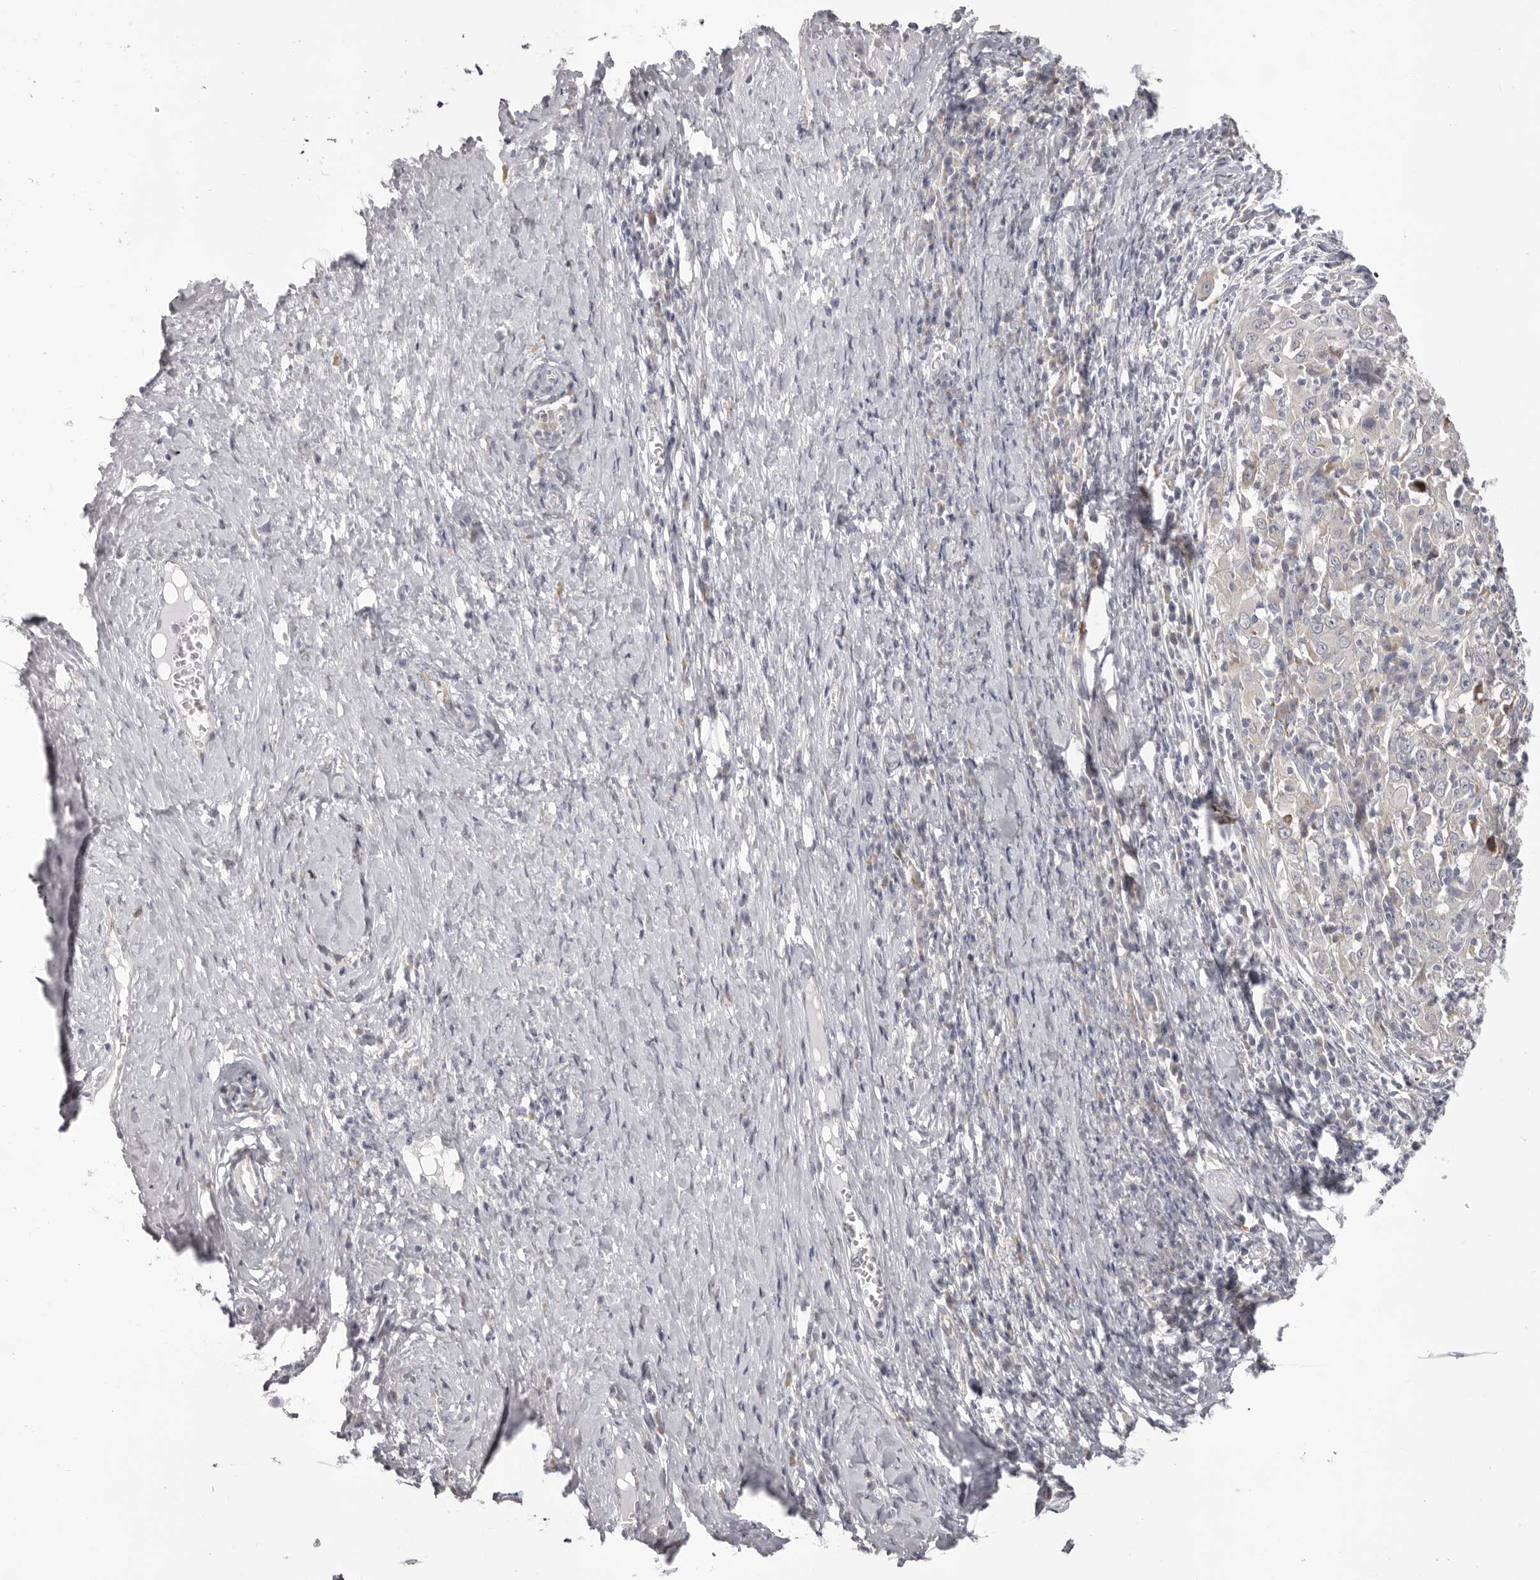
{"staining": {"intensity": "negative", "quantity": "none", "location": "none"}, "tissue": "cervical cancer", "cell_type": "Tumor cells", "image_type": "cancer", "snomed": [{"axis": "morphology", "description": "Squamous cell carcinoma, NOS"}, {"axis": "topography", "description": "Cervix"}], "caption": "This histopathology image is of cervical cancer (squamous cell carcinoma) stained with IHC to label a protein in brown with the nuclei are counter-stained blue. There is no staining in tumor cells.", "gene": "OTUD3", "patient": {"sex": "female", "age": 46}}